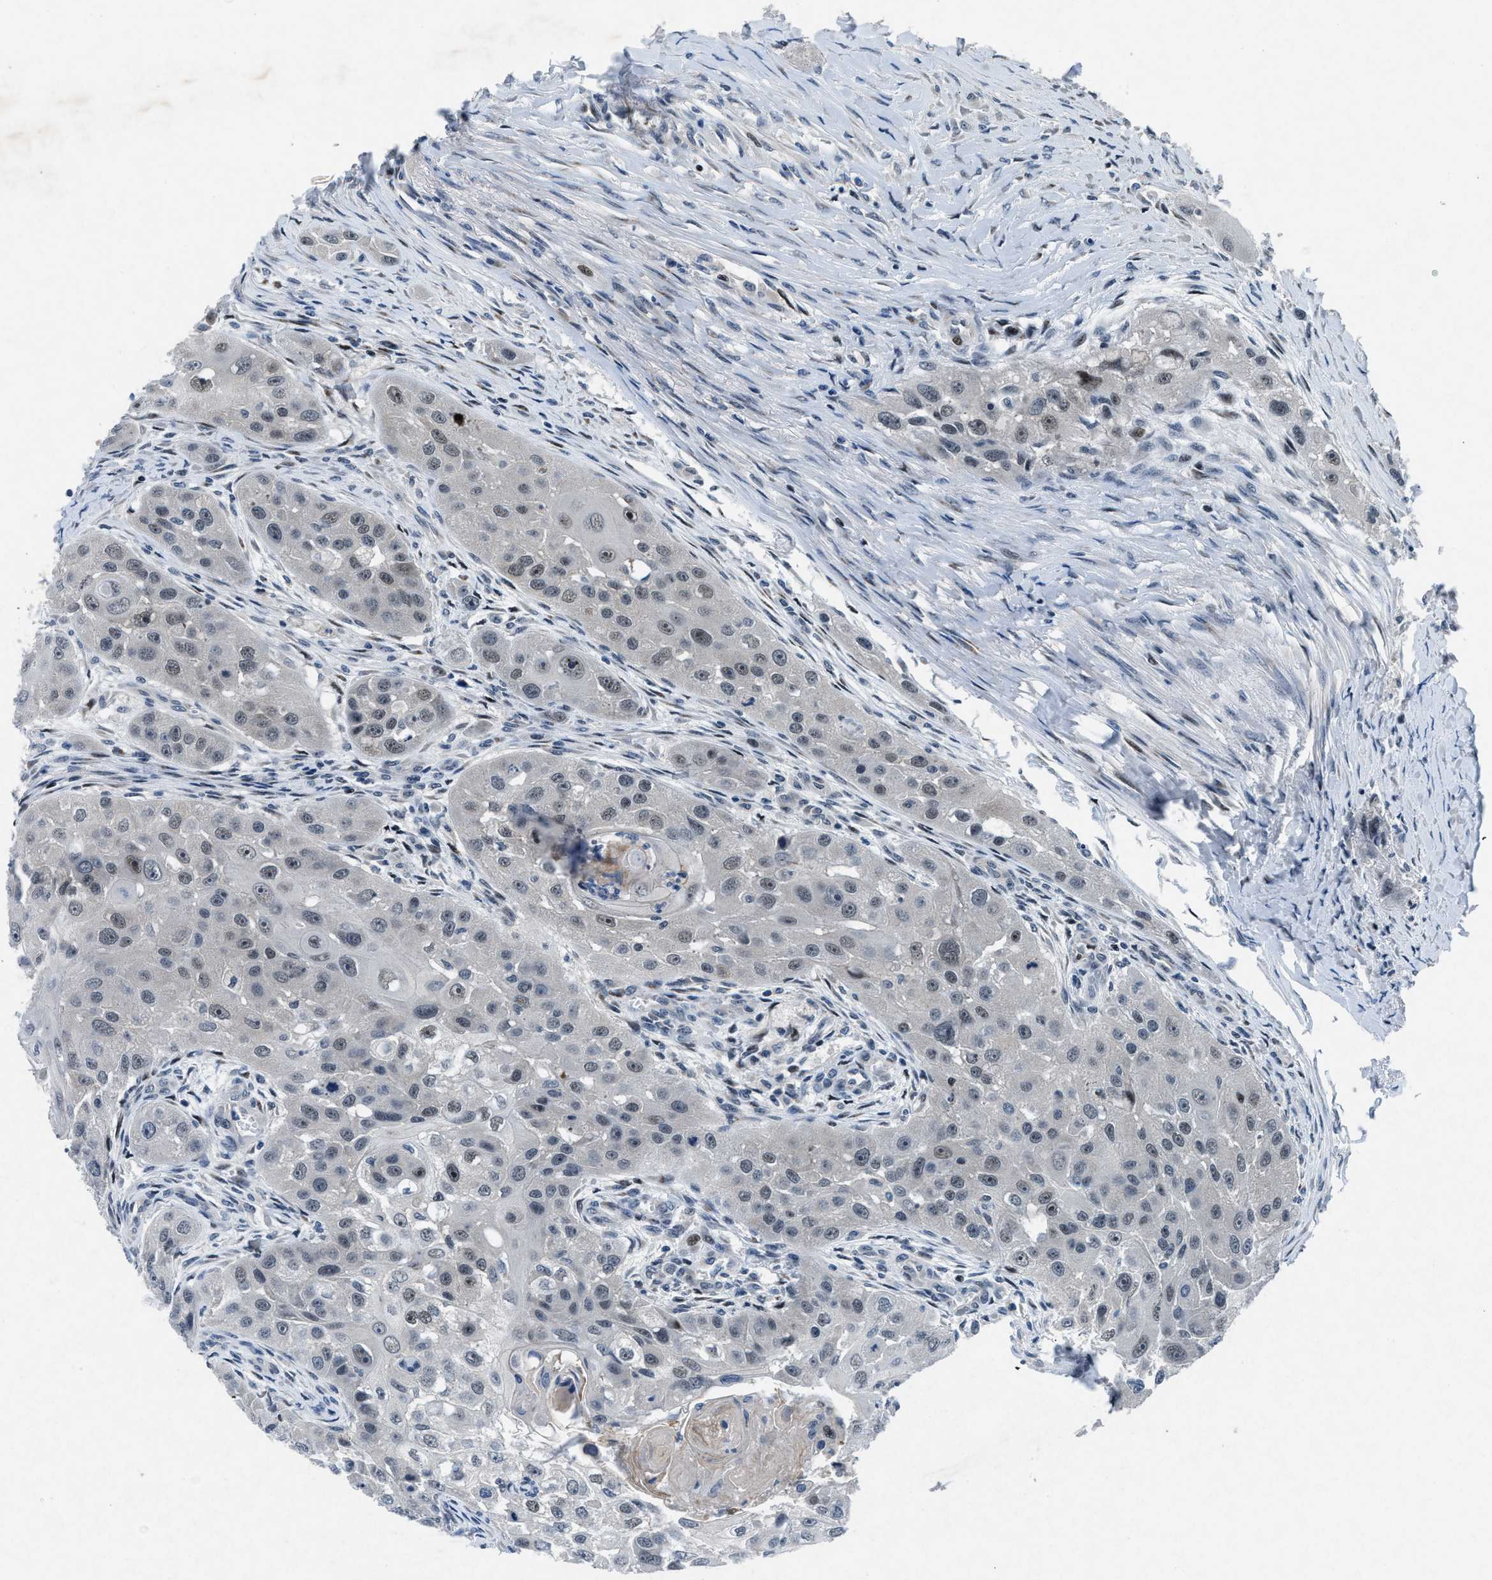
{"staining": {"intensity": "weak", "quantity": "<25%", "location": "nuclear"}, "tissue": "head and neck cancer", "cell_type": "Tumor cells", "image_type": "cancer", "snomed": [{"axis": "morphology", "description": "Normal tissue, NOS"}, {"axis": "morphology", "description": "Squamous cell carcinoma, NOS"}, {"axis": "topography", "description": "Skeletal muscle"}, {"axis": "topography", "description": "Head-Neck"}], "caption": "Human head and neck cancer stained for a protein using immunohistochemistry exhibits no staining in tumor cells.", "gene": "PHLDA1", "patient": {"sex": "male", "age": 51}}